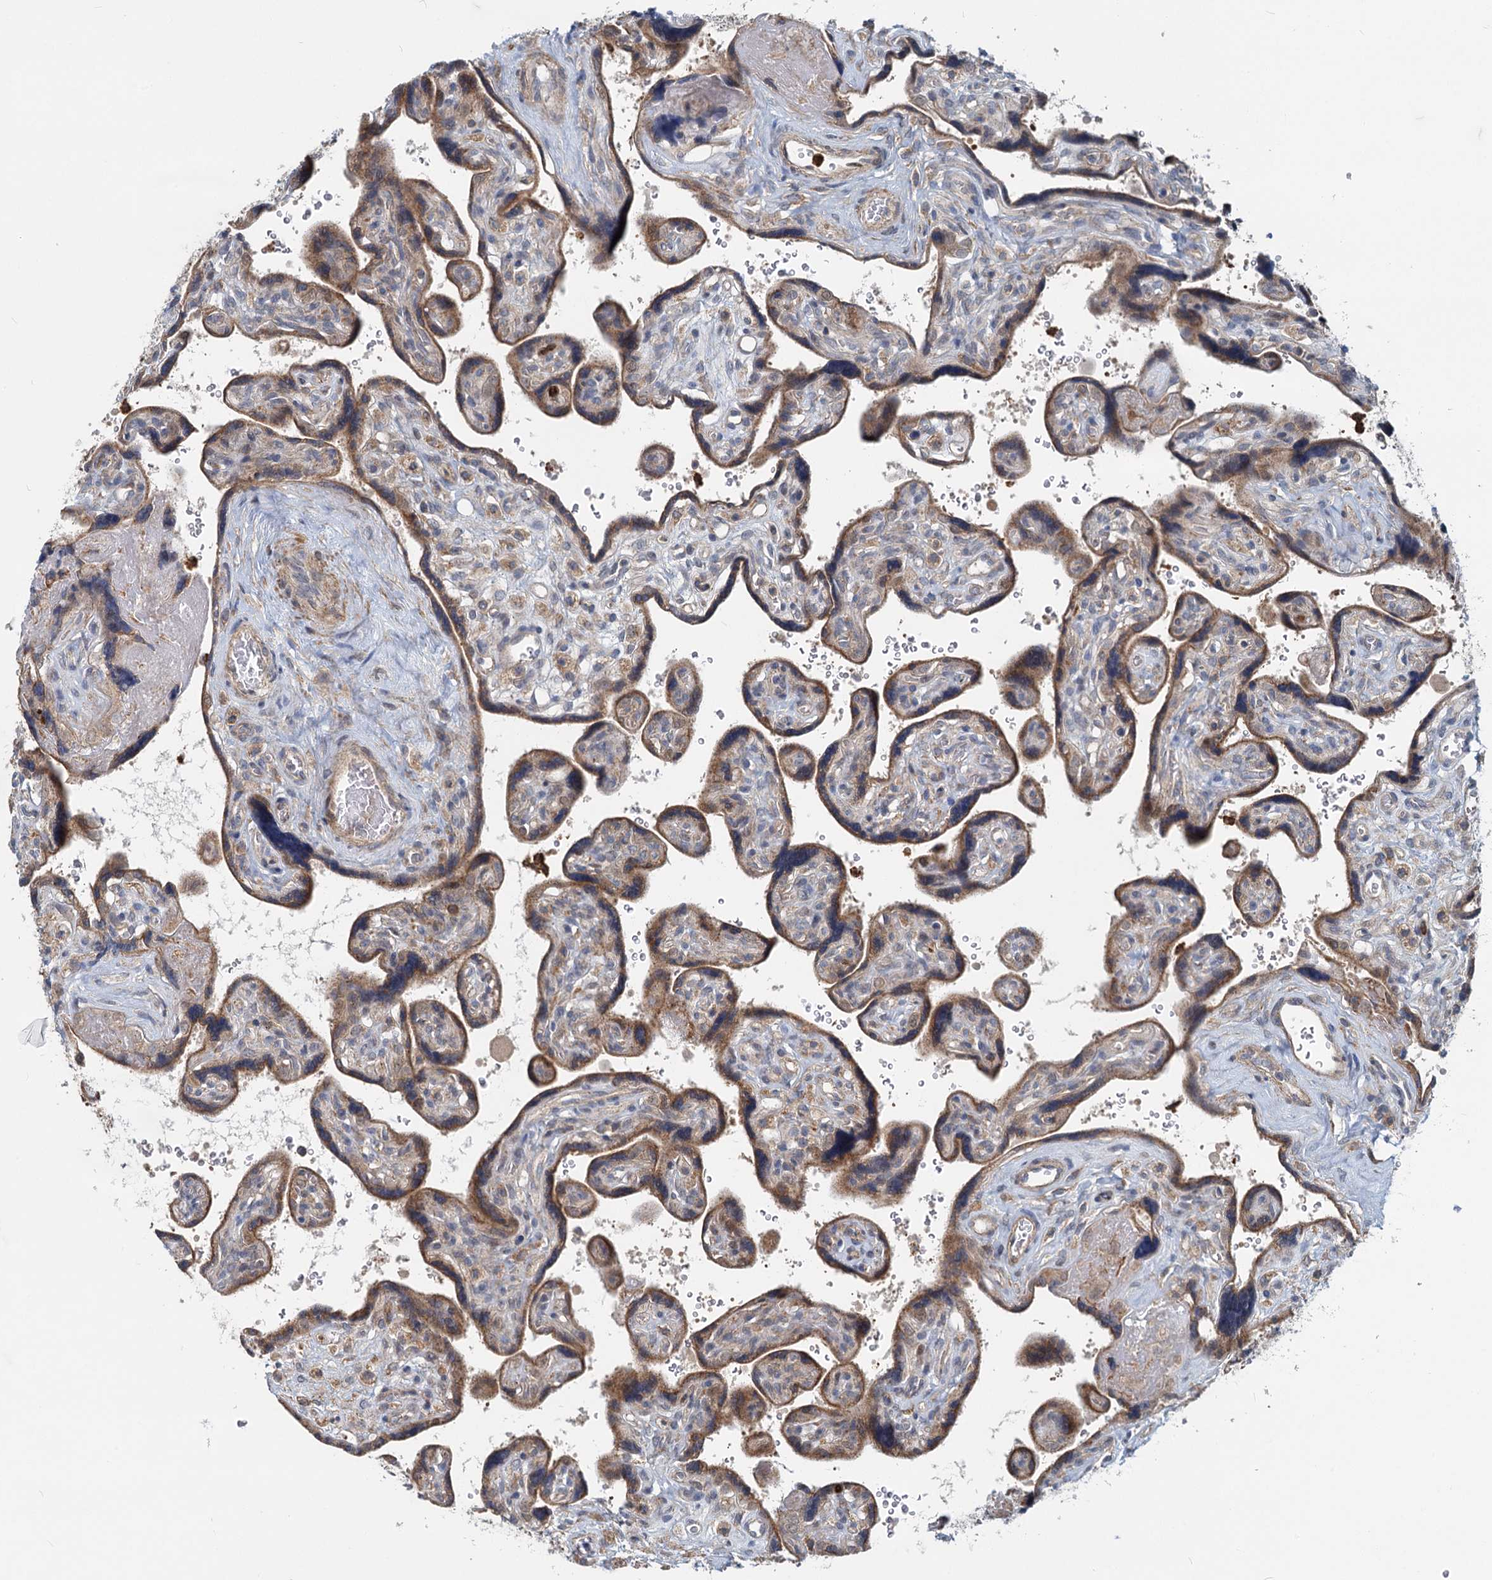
{"staining": {"intensity": "moderate", "quantity": ">75%", "location": "cytoplasmic/membranous"}, "tissue": "placenta", "cell_type": "Trophoblastic cells", "image_type": "normal", "snomed": [{"axis": "morphology", "description": "Normal tissue, NOS"}, {"axis": "topography", "description": "Placenta"}], "caption": "Immunohistochemical staining of normal human placenta shows medium levels of moderate cytoplasmic/membranous staining in approximately >75% of trophoblastic cells.", "gene": "ADCY2", "patient": {"sex": "female", "age": 39}}